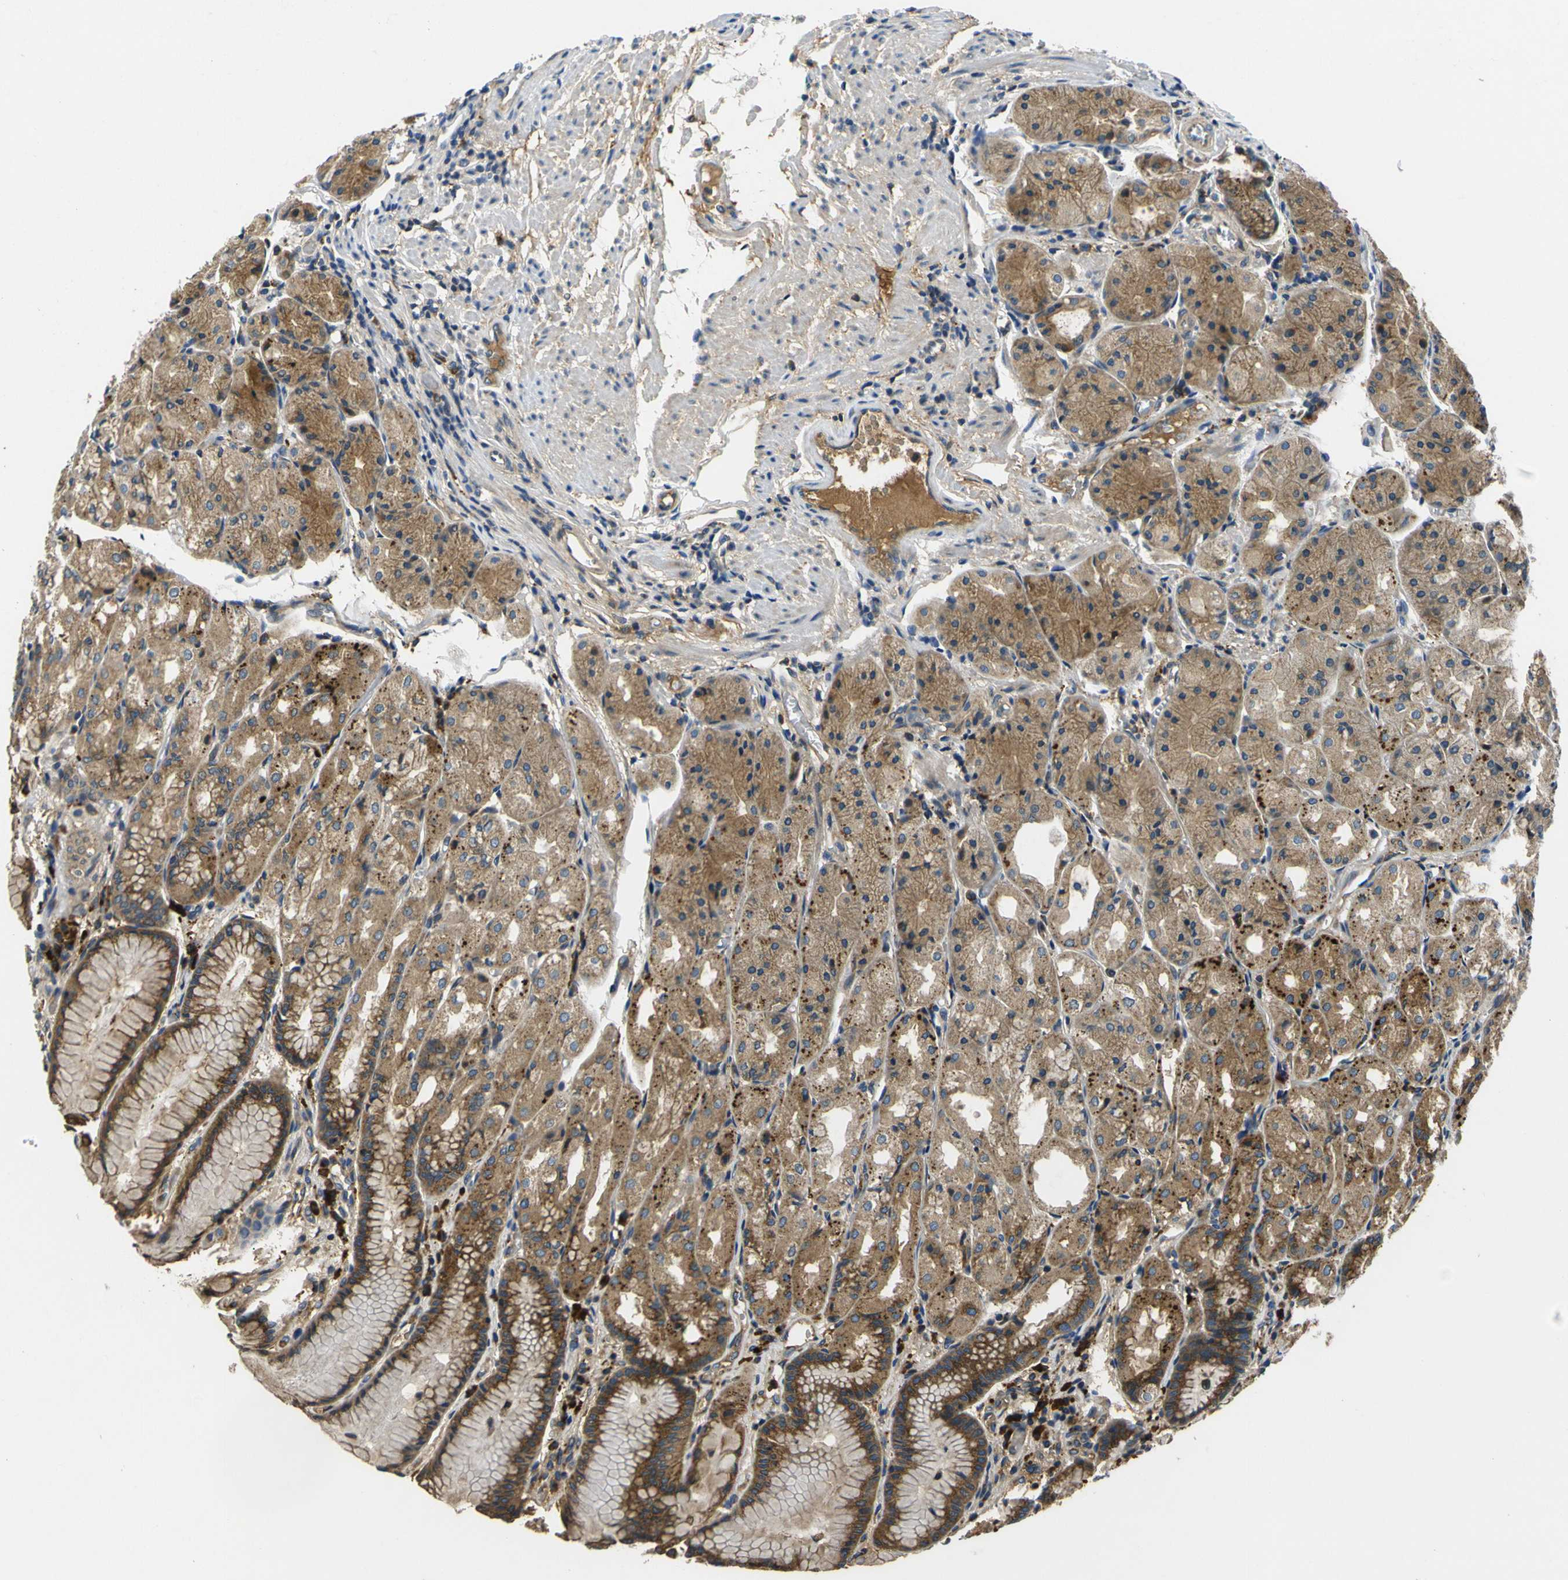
{"staining": {"intensity": "moderate", "quantity": ">75%", "location": "cytoplasmic/membranous"}, "tissue": "stomach", "cell_type": "Glandular cells", "image_type": "normal", "snomed": [{"axis": "morphology", "description": "Normal tissue, NOS"}, {"axis": "topography", "description": "Stomach, upper"}], "caption": "Stomach was stained to show a protein in brown. There is medium levels of moderate cytoplasmic/membranous expression in about >75% of glandular cells. The protein is shown in brown color, while the nuclei are stained blue.", "gene": "RAB1B", "patient": {"sex": "male", "age": 72}}